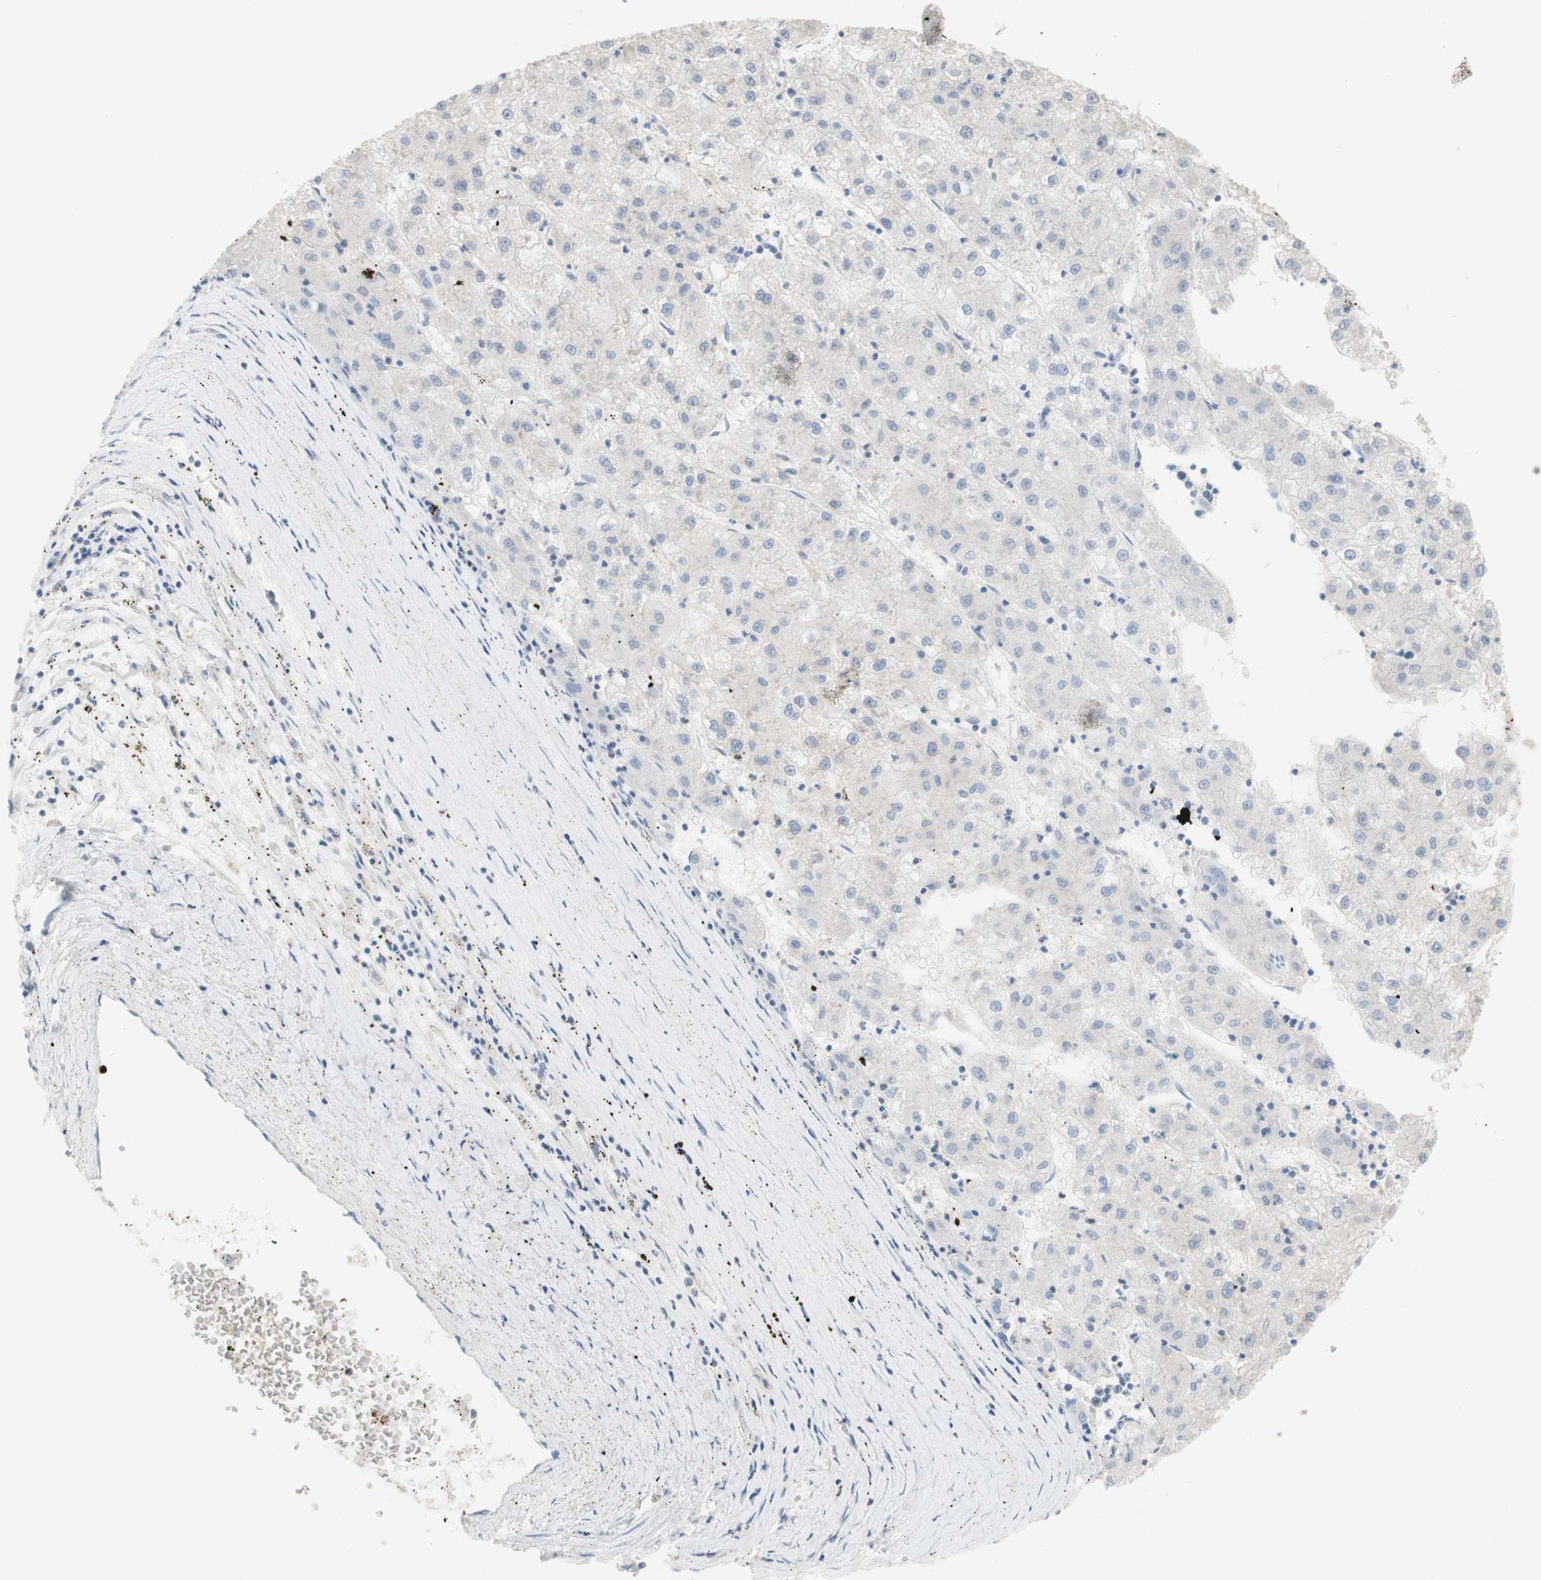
{"staining": {"intensity": "negative", "quantity": "none", "location": "none"}, "tissue": "liver cancer", "cell_type": "Tumor cells", "image_type": "cancer", "snomed": [{"axis": "morphology", "description": "Carcinoma, Hepatocellular, NOS"}, {"axis": "topography", "description": "Liver"}], "caption": "This is an immunohistochemistry (IHC) histopathology image of human hepatocellular carcinoma (liver). There is no expression in tumor cells.", "gene": "ATP2B1", "patient": {"sex": "male", "age": 72}}